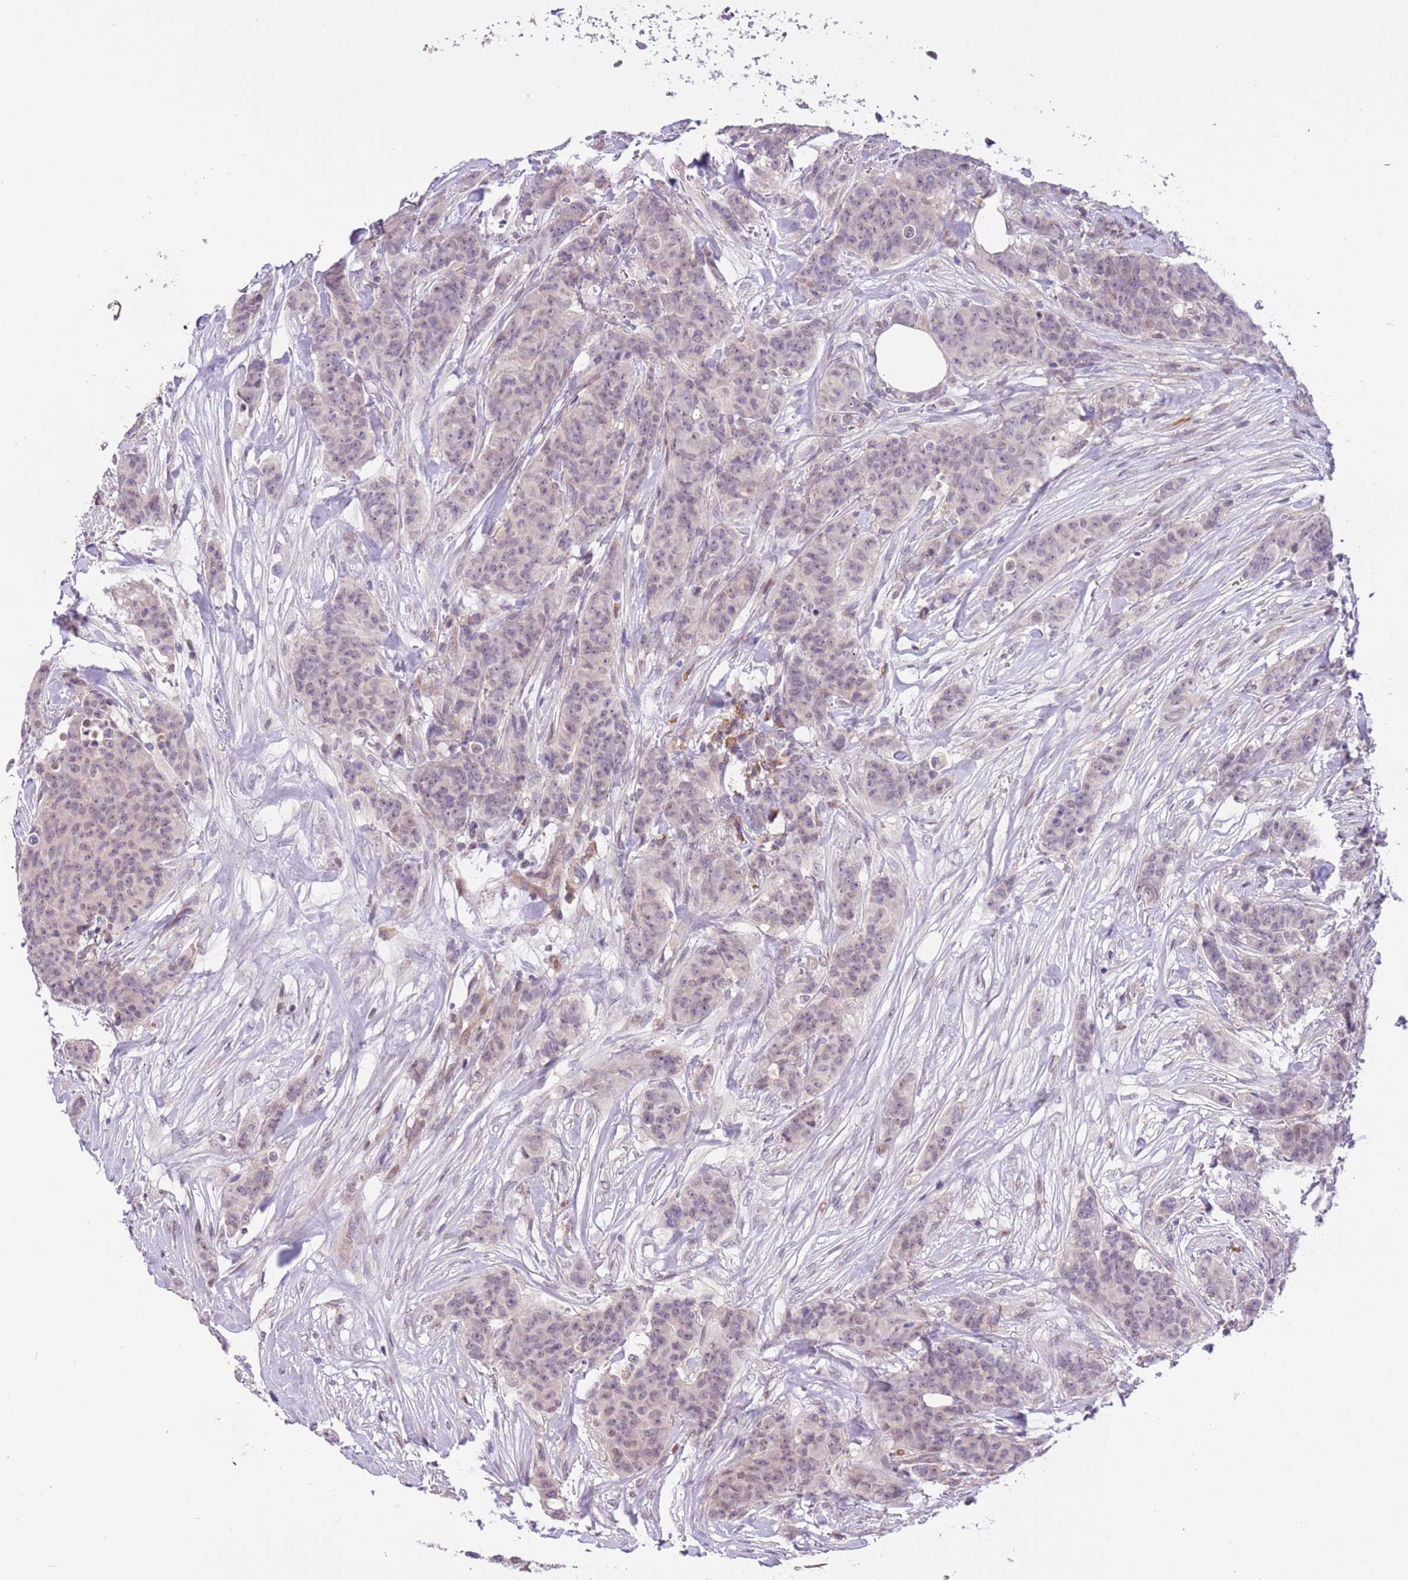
{"staining": {"intensity": "weak", "quantity": "<25%", "location": "nuclear"}, "tissue": "breast cancer", "cell_type": "Tumor cells", "image_type": "cancer", "snomed": [{"axis": "morphology", "description": "Duct carcinoma"}, {"axis": "topography", "description": "Breast"}], "caption": "IHC of breast cancer (invasive ductal carcinoma) reveals no positivity in tumor cells.", "gene": "MAGEF1", "patient": {"sex": "female", "age": 40}}